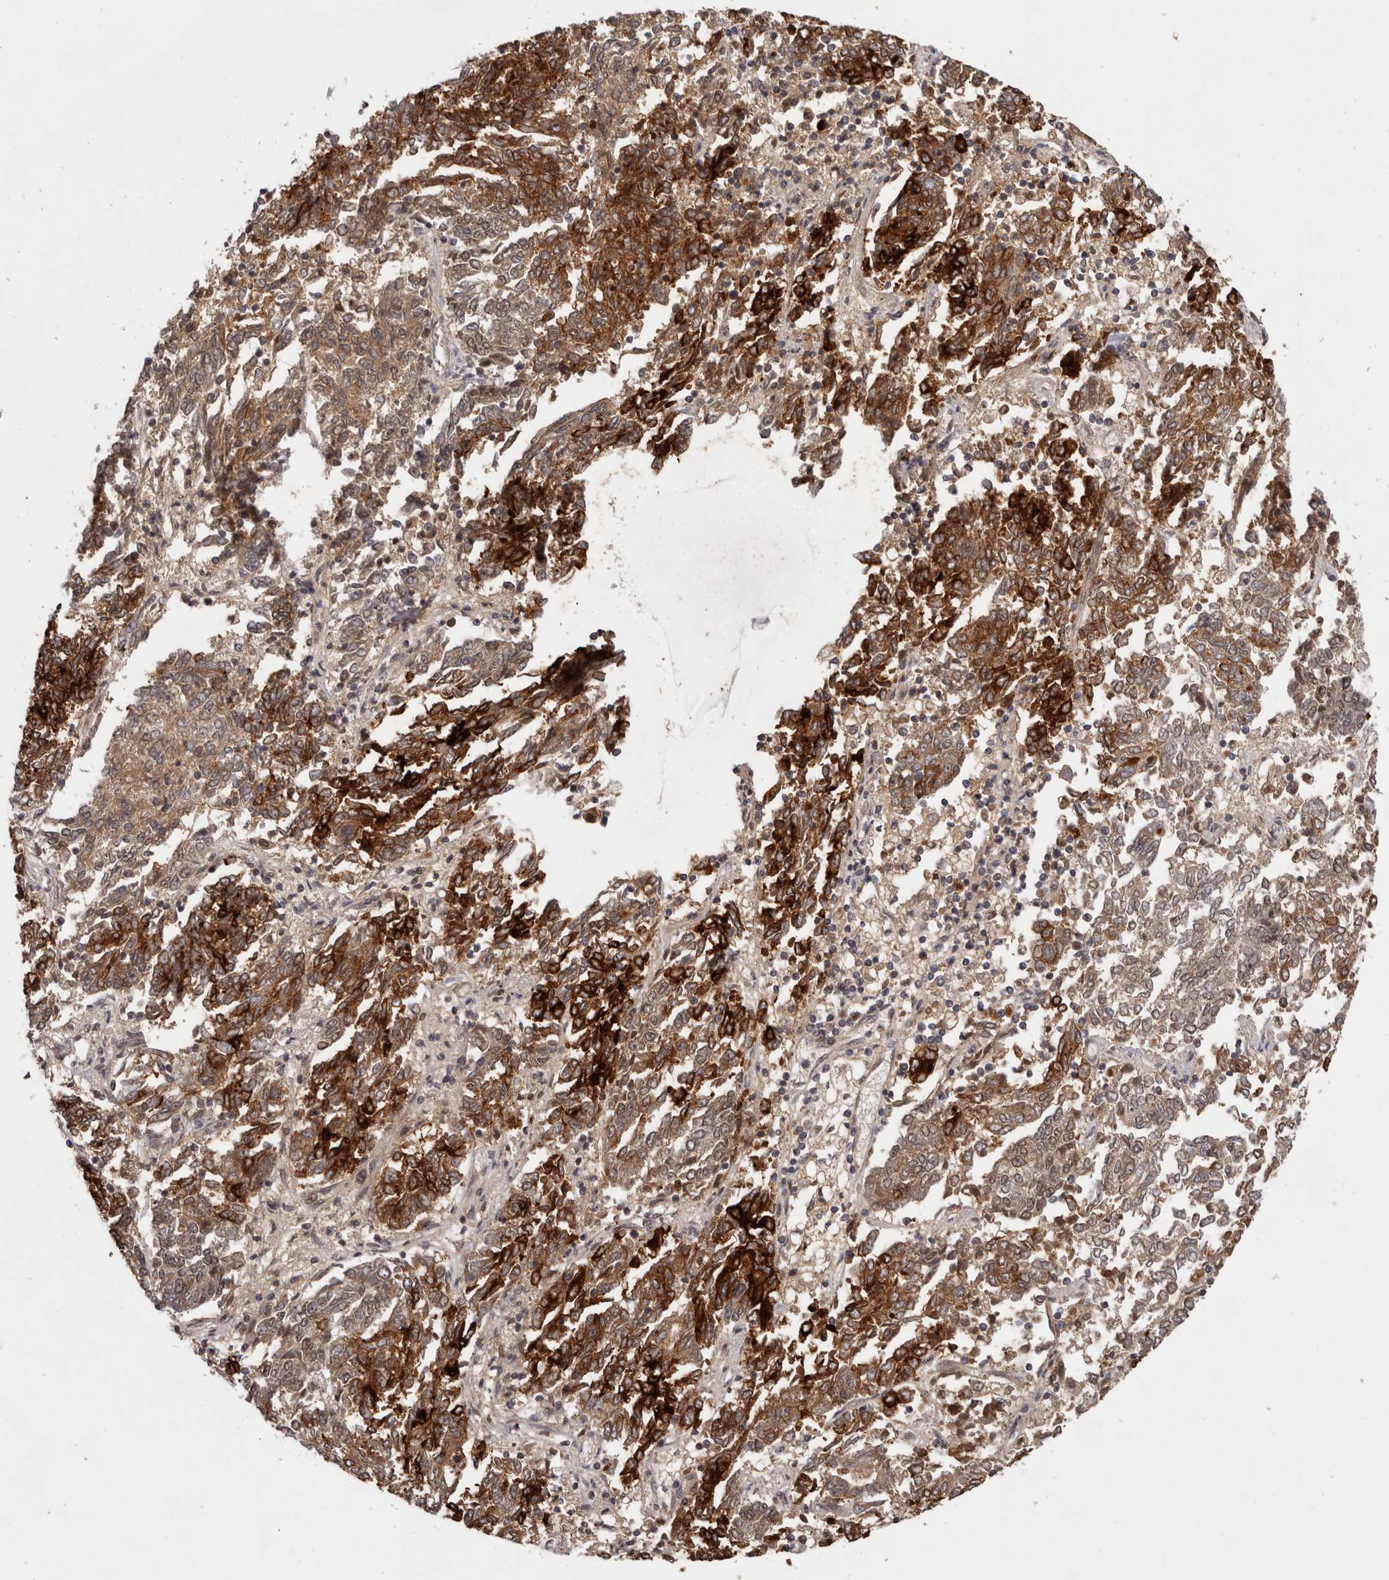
{"staining": {"intensity": "strong", "quantity": ">75%", "location": "cytoplasmic/membranous"}, "tissue": "endometrial cancer", "cell_type": "Tumor cells", "image_type": "cancer", "snomed": [{"axis": "morphology", "description": "Adenocarcinoma, NOS"}, {"axis": "topography", "description": "Endometrium"}], "caption": "Protein expression analysis of endometrial adenocarcinoma demonstrates strong cytoplasmic/membranous staining in approximately >75% of tumor cells. The staining was performed using DAB (3,3'-diaminobenzidine) to visualize the protein expression in brown, while the nuclei were stained in blue with hematoxylin (Magnification: 20x).", "gene": "TBX5", "patient": {"sex": "female", "age": 80}}